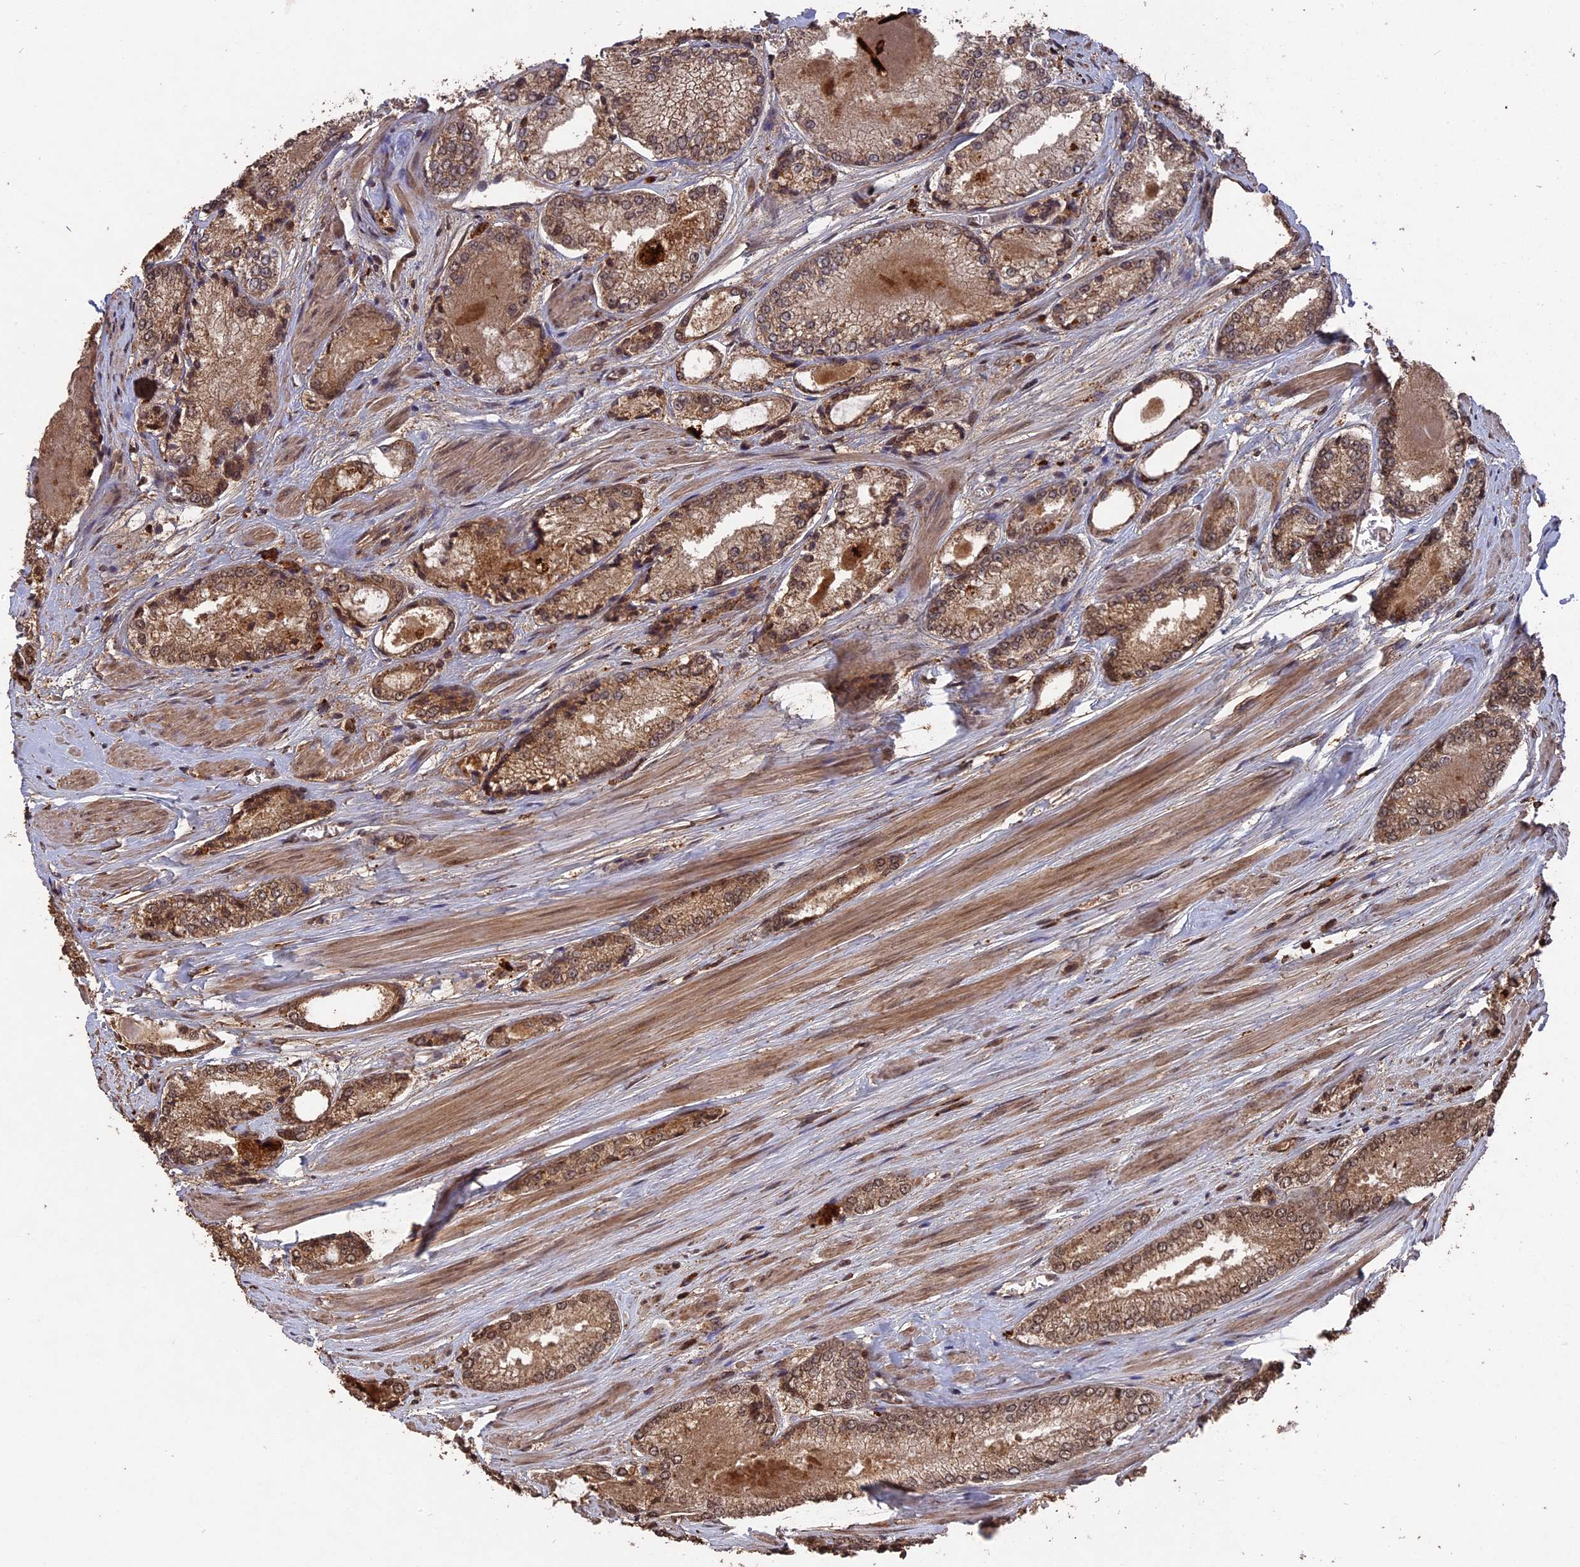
{"staining": {"intensity": "moderate", "quantity": ">75%", "location": "cytoplasmic/membranous,nuclear"}, "tissue": "prostate cancer", "cell_type": "Tumor cells", "image_type": "cancer", "snomed": [{"axis": "morphology", "description": "Adenocarcinoma, Low grade"}, {"axis": "topography", "description": "Prostate"}], "caption": "Adenocarcinoma (low-grade) (prostate) stained for a protein shows moderate cytoplasmic/membranous and nuclear positivity in tumor cells.", "gene": "TELO2", "patient": {"sex": "male", "age": 68}}